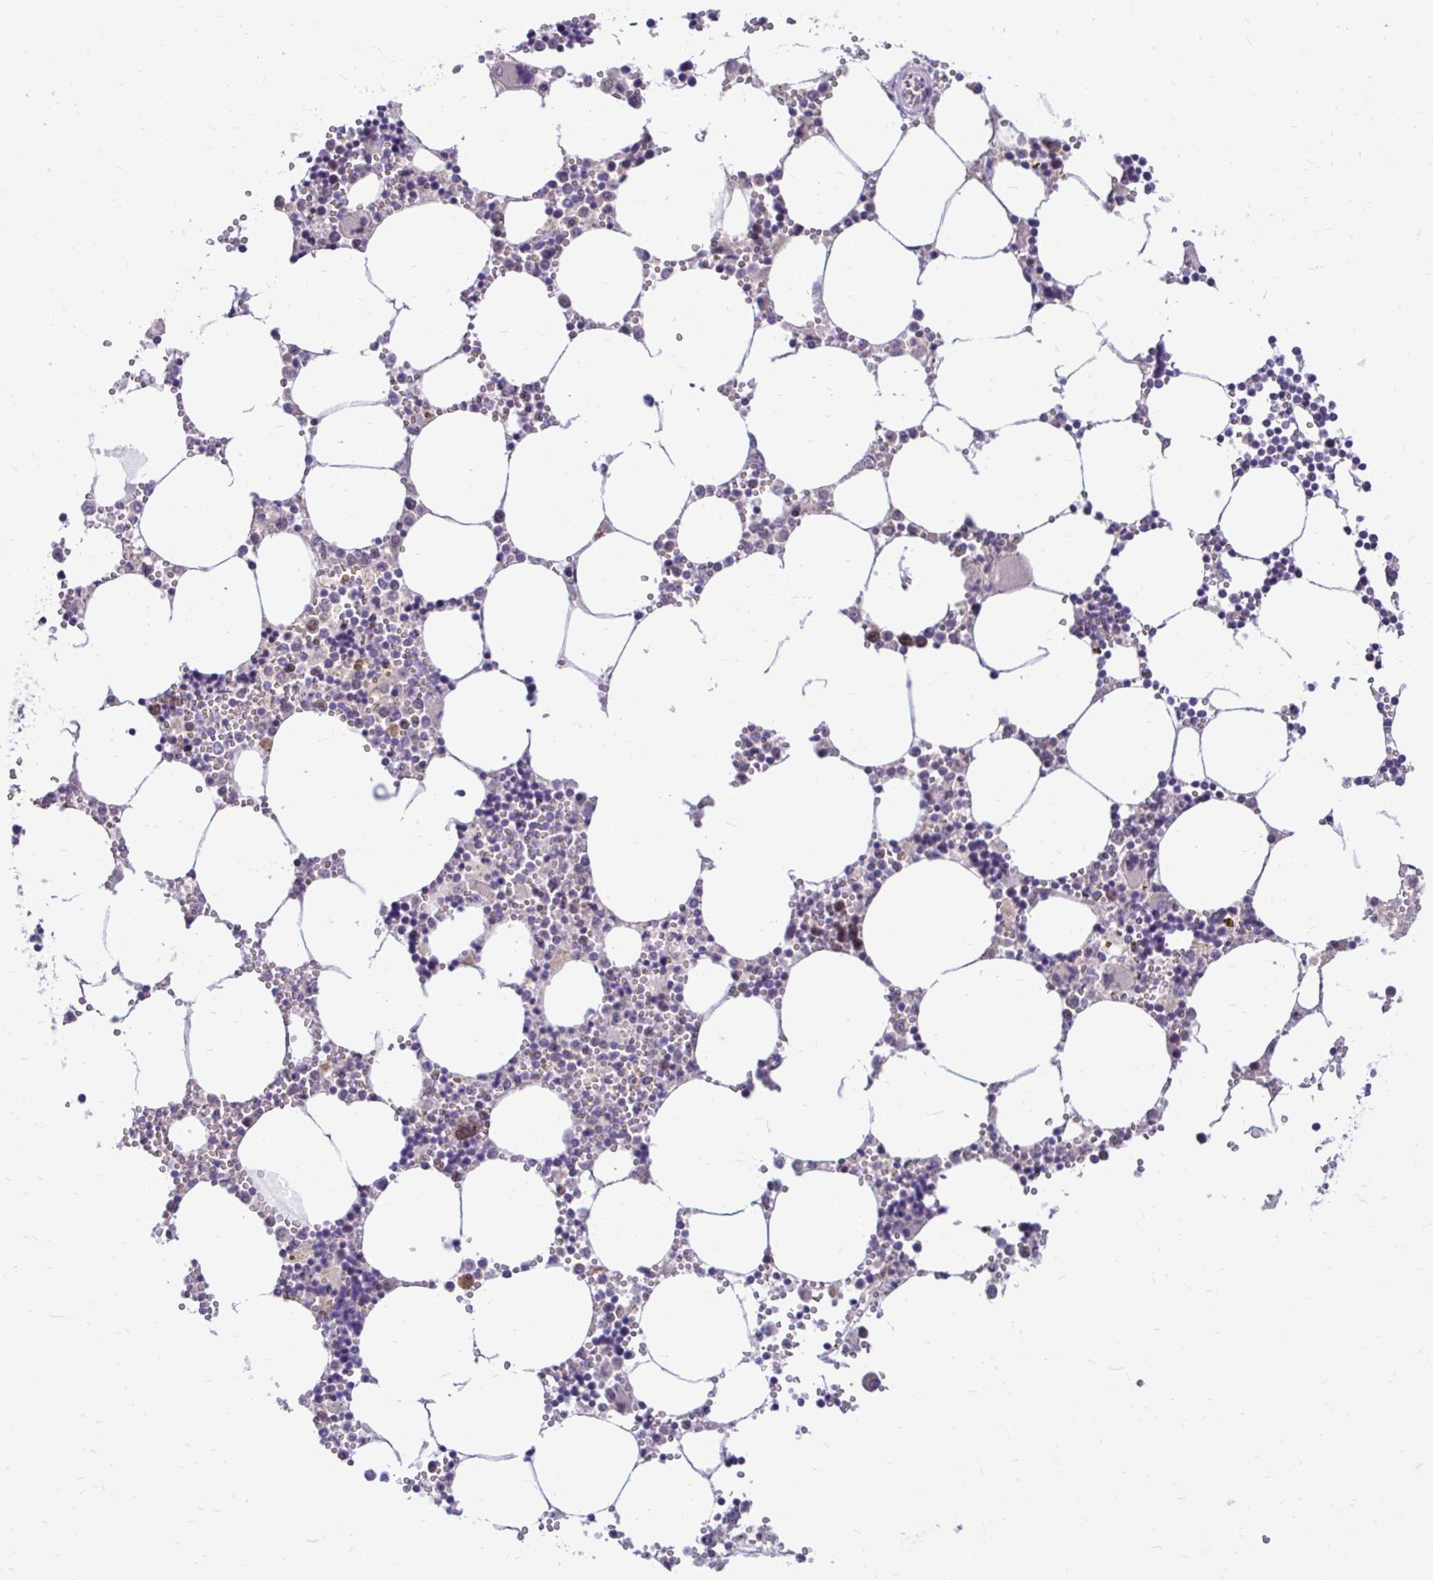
{"staining": {"intensity": "strong", "quantity": "<25%", "location": "cytoplasmic/membranous,nuclear"}, "tissue": "bone marrow", "cell_type": "Hematopoietic cells", "image_type": "normal", "snomed": [{"axis": "morphology", "description": "Normal tissue, NOS"}, {"axis": "topography", "description": "Bone marrow"}], "caption": "Brown immunohistochemical staining in unremarkable bone marrow exhibits strong cytoplasmic/membranous,nuclear positivity in about <25% of hematopoietic cells.", "gene": "CDC20", "patient": {"sex": "male", "age": 54}}